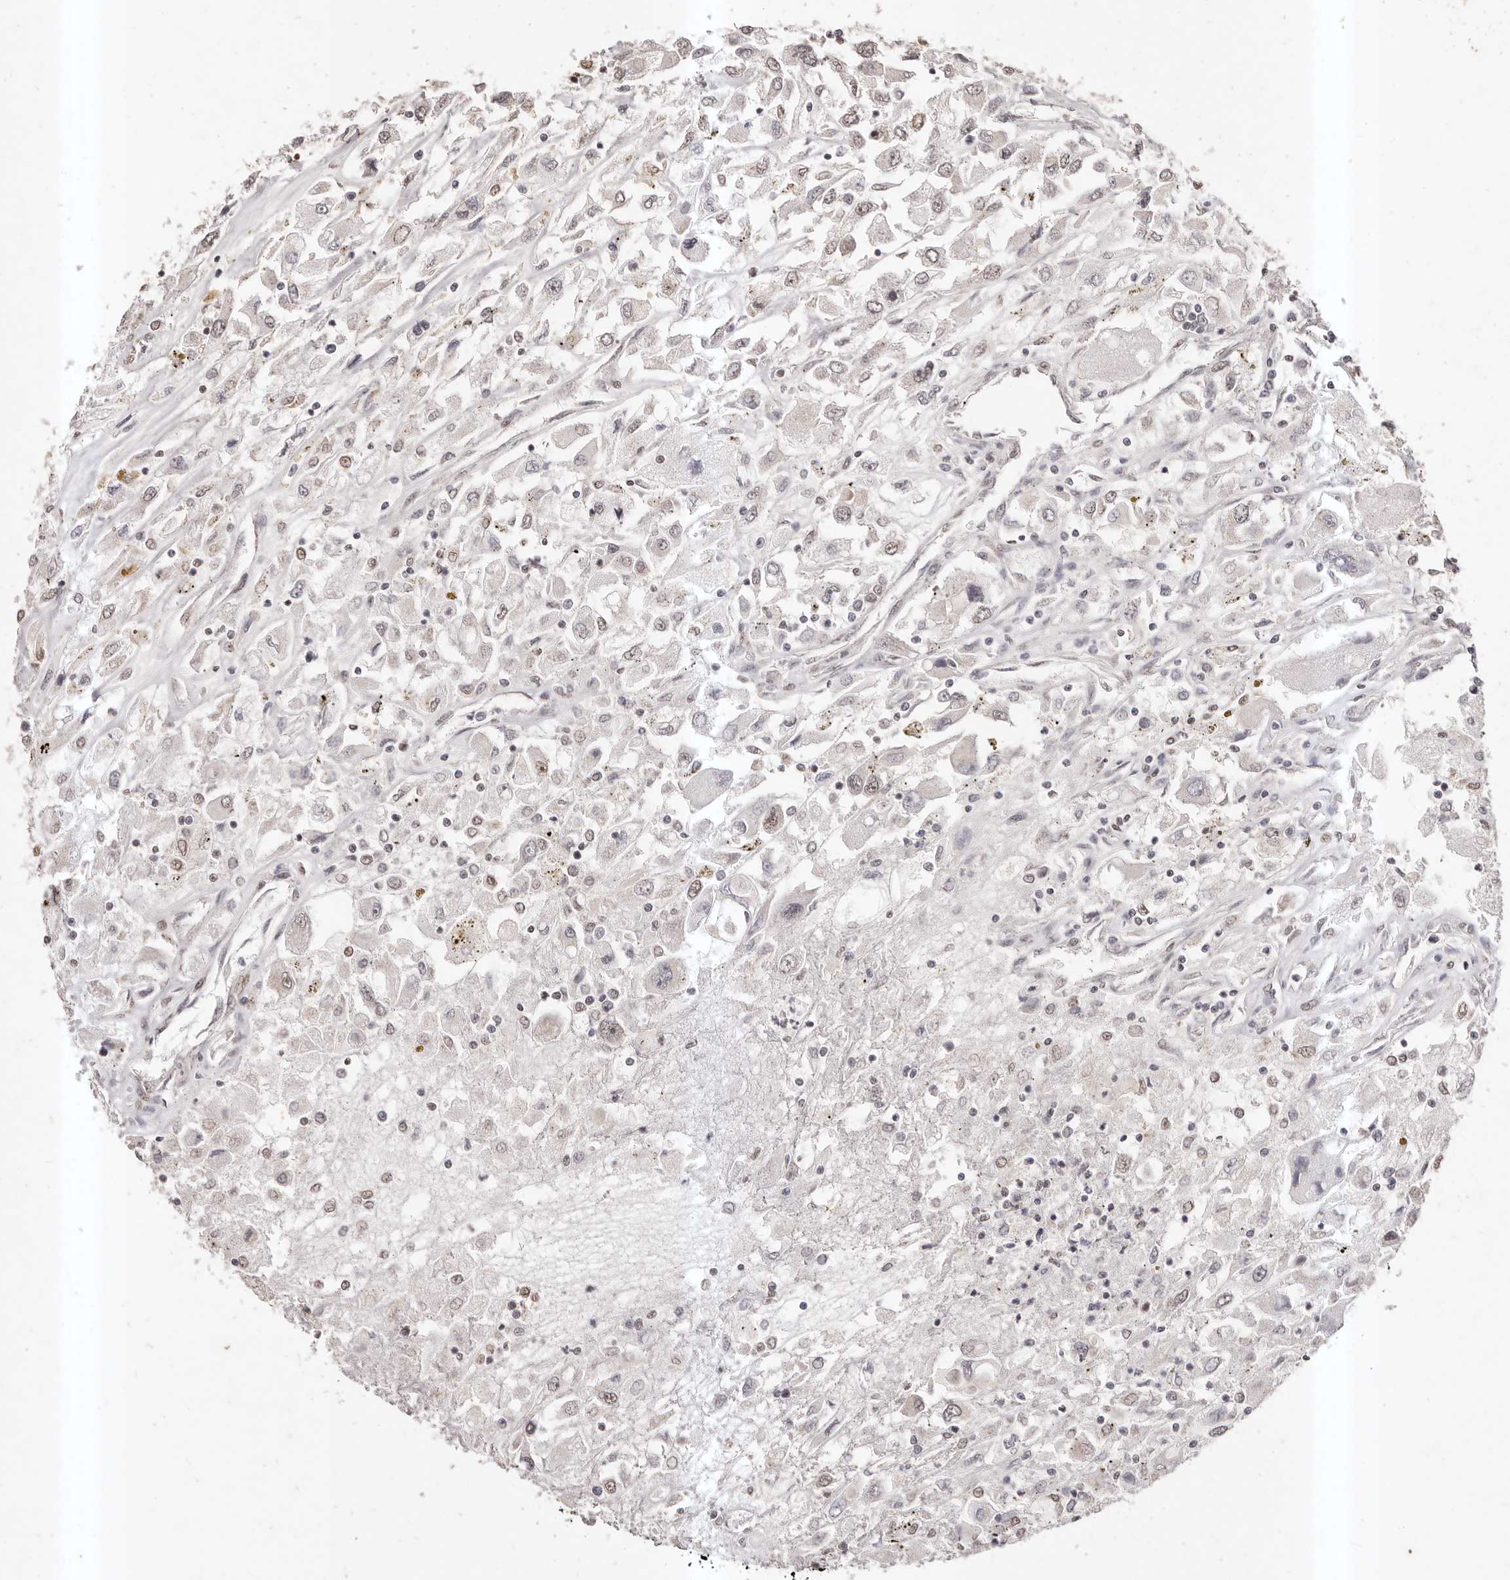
{"staining": {"intensity": "moderate", "quantity": "<25%", "location": "nuclear"}, "tissue": "renal cancer", "cell_type": "Tumor cells", "image_type": "cancer", "snomed": [{"axis": "morphology", "description": "Adenocarcinoma, NOS"}, {"axis": "topography", "description": "Kidney"}], "caption": "Immunohistochemical staining of renal cancer shows moderate nuclear protein positivity in about <25% of tumor cells.", "gene": "RPS6KA5", "patient": {"sex": "female", "age": 52}}